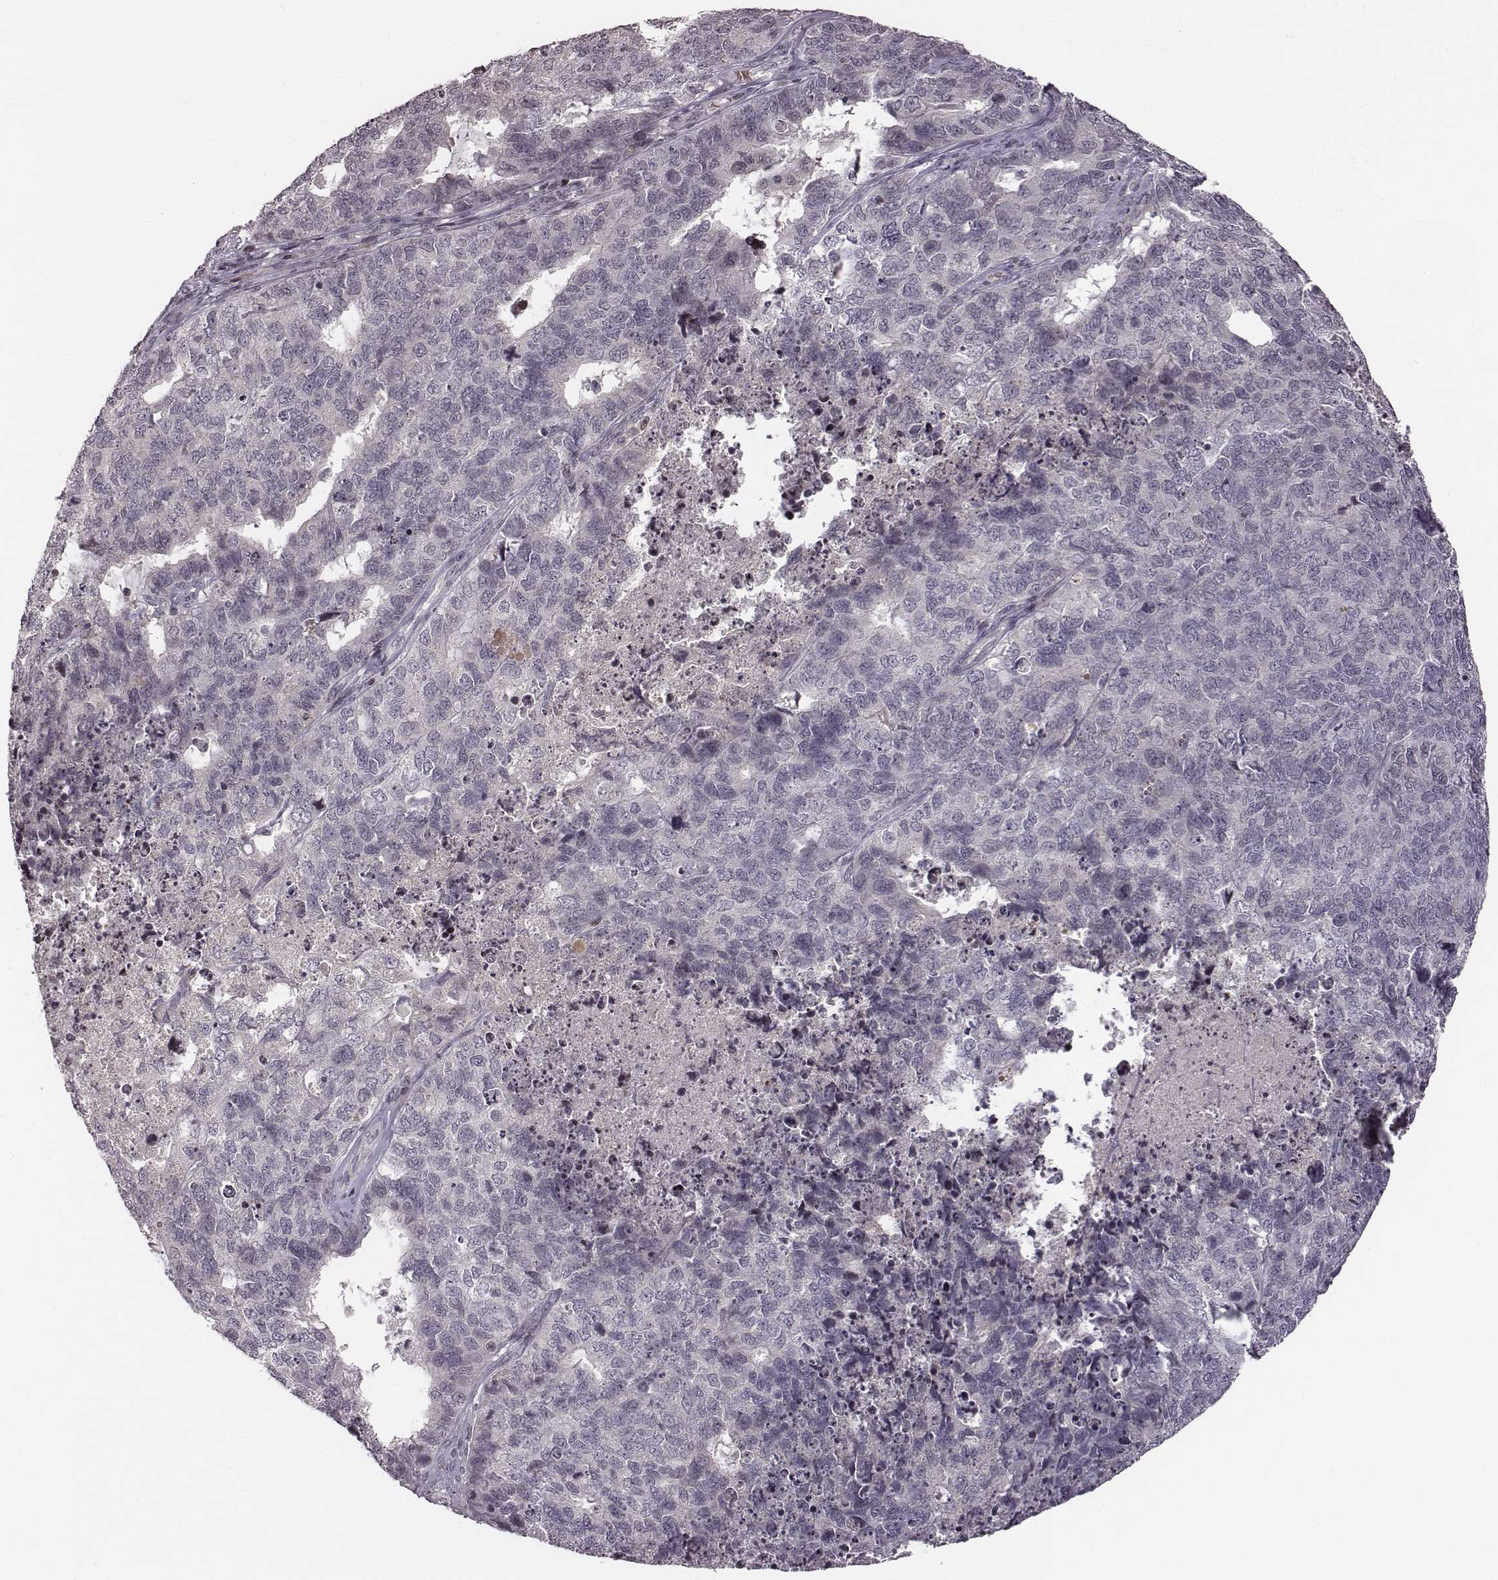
{"staining": {"intensity": "negative", "quantity": "none", "location": "none"}, "tissue": "cervical cancer", "cell_type": "Tumor cells", "image_type": "cancer", "snomed": [{"axis": "morphology", "description": "Squamous cell carcinoma, NOS"}, {"axis": "topography", "description": "Cervix"}], "caption": "This is an IHC micrograph of cervical cancer. There is no expression in tumor cells.", "gene": "GRM4", "patient": {"sex": "female", "age": 63}}